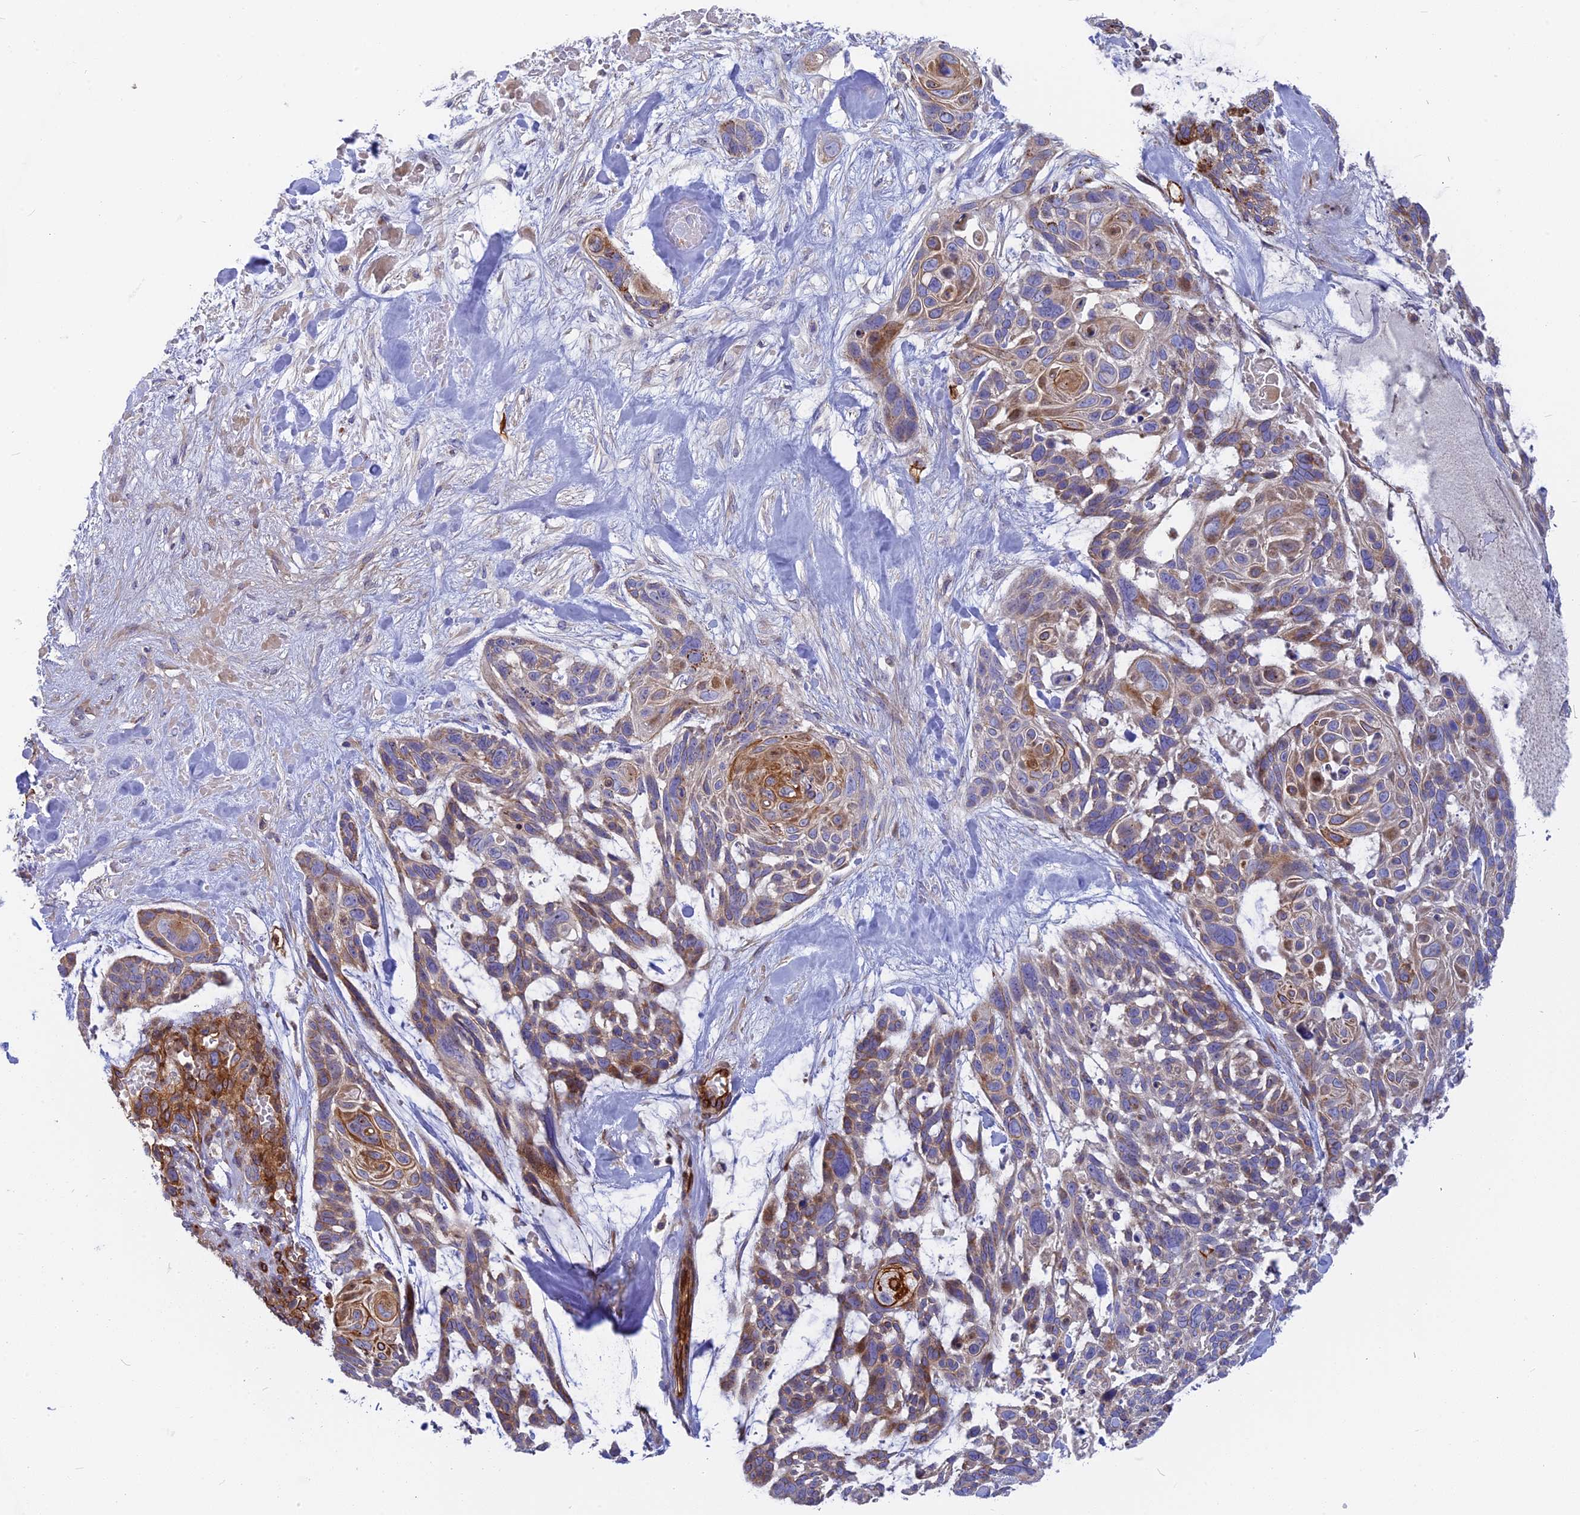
{"staining": {"intensity": "moderate", "quantity": "<25%", "location": "cytoplasmic/membranous"}, "tissue": "skin cancer", "cell_type": "Tumor cells", "image_type": "cancer", "snomed": [{"axis": "morphology", "description": "Basal cell carcinoma"}, {"axis": "topography", "description": "Skin"}], "caption": "The image demonstrates a brown stain indicating the presence of a protein in the cytoplasmic/membranous of tumor cells in skin cancer.", "gene": "CNBD2", "patient": {"sex": "male", "age": 88}}